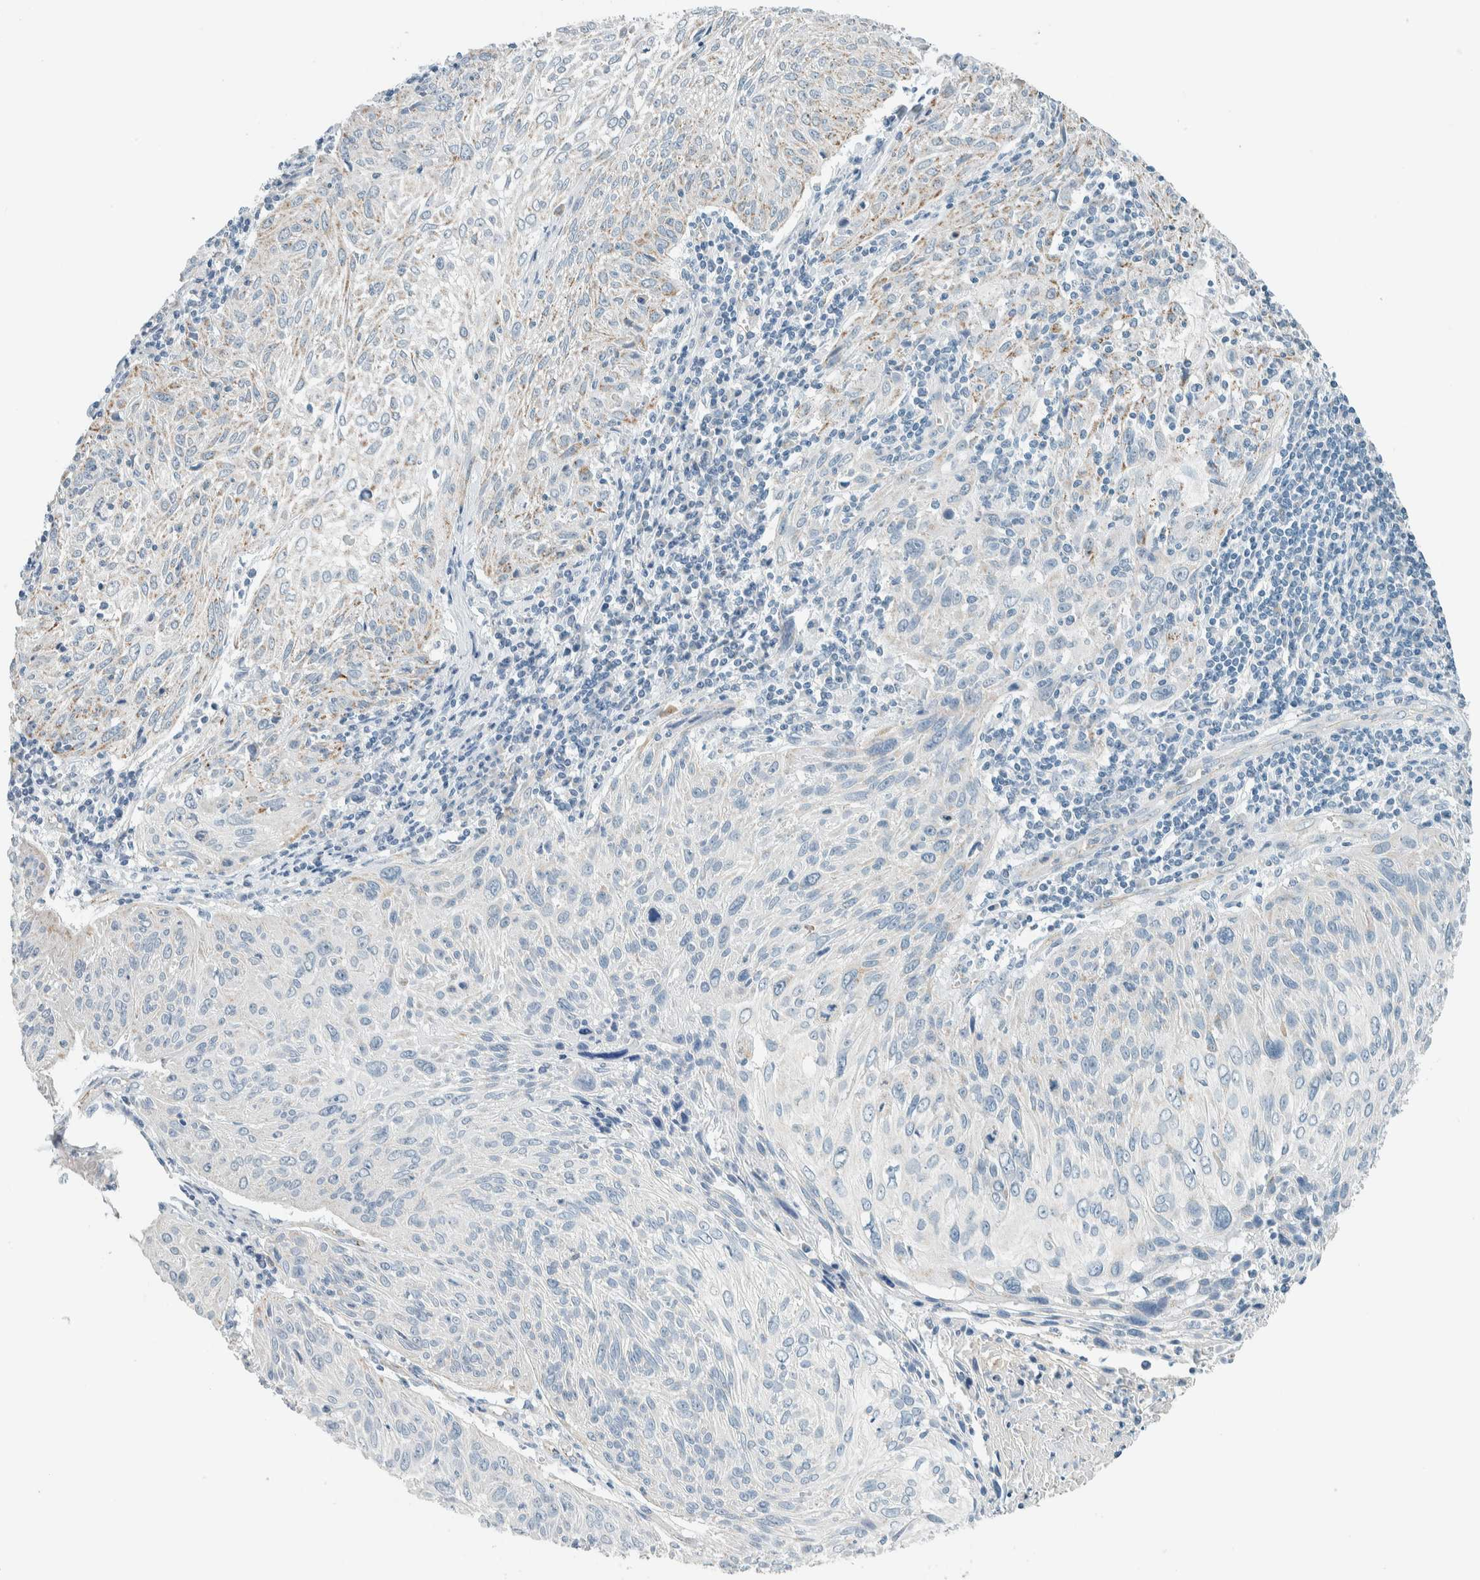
{"staining": {"intensity": "weak", "quantity": "<25%", "location": "cytoplasmic/membranous"}, "tissue": "cervical cancer", "cell_type": "Tumor cells", "image_type": "cancer", "snomed": [{"axis": "morphology", "description": "Squamous cell carcinoma, NOS"}, {"axis": "topography", "description": "Cervix"}], "caption": "Immunohistochemistry photomicrograph of neoplastic tissue: cervical cancer (squamous cell carcinoma) stained with DAB displays no significant protein positivity in tumor cells.", "gene": "SLFN12", "patient": {"sex": "female", "age": 51}}